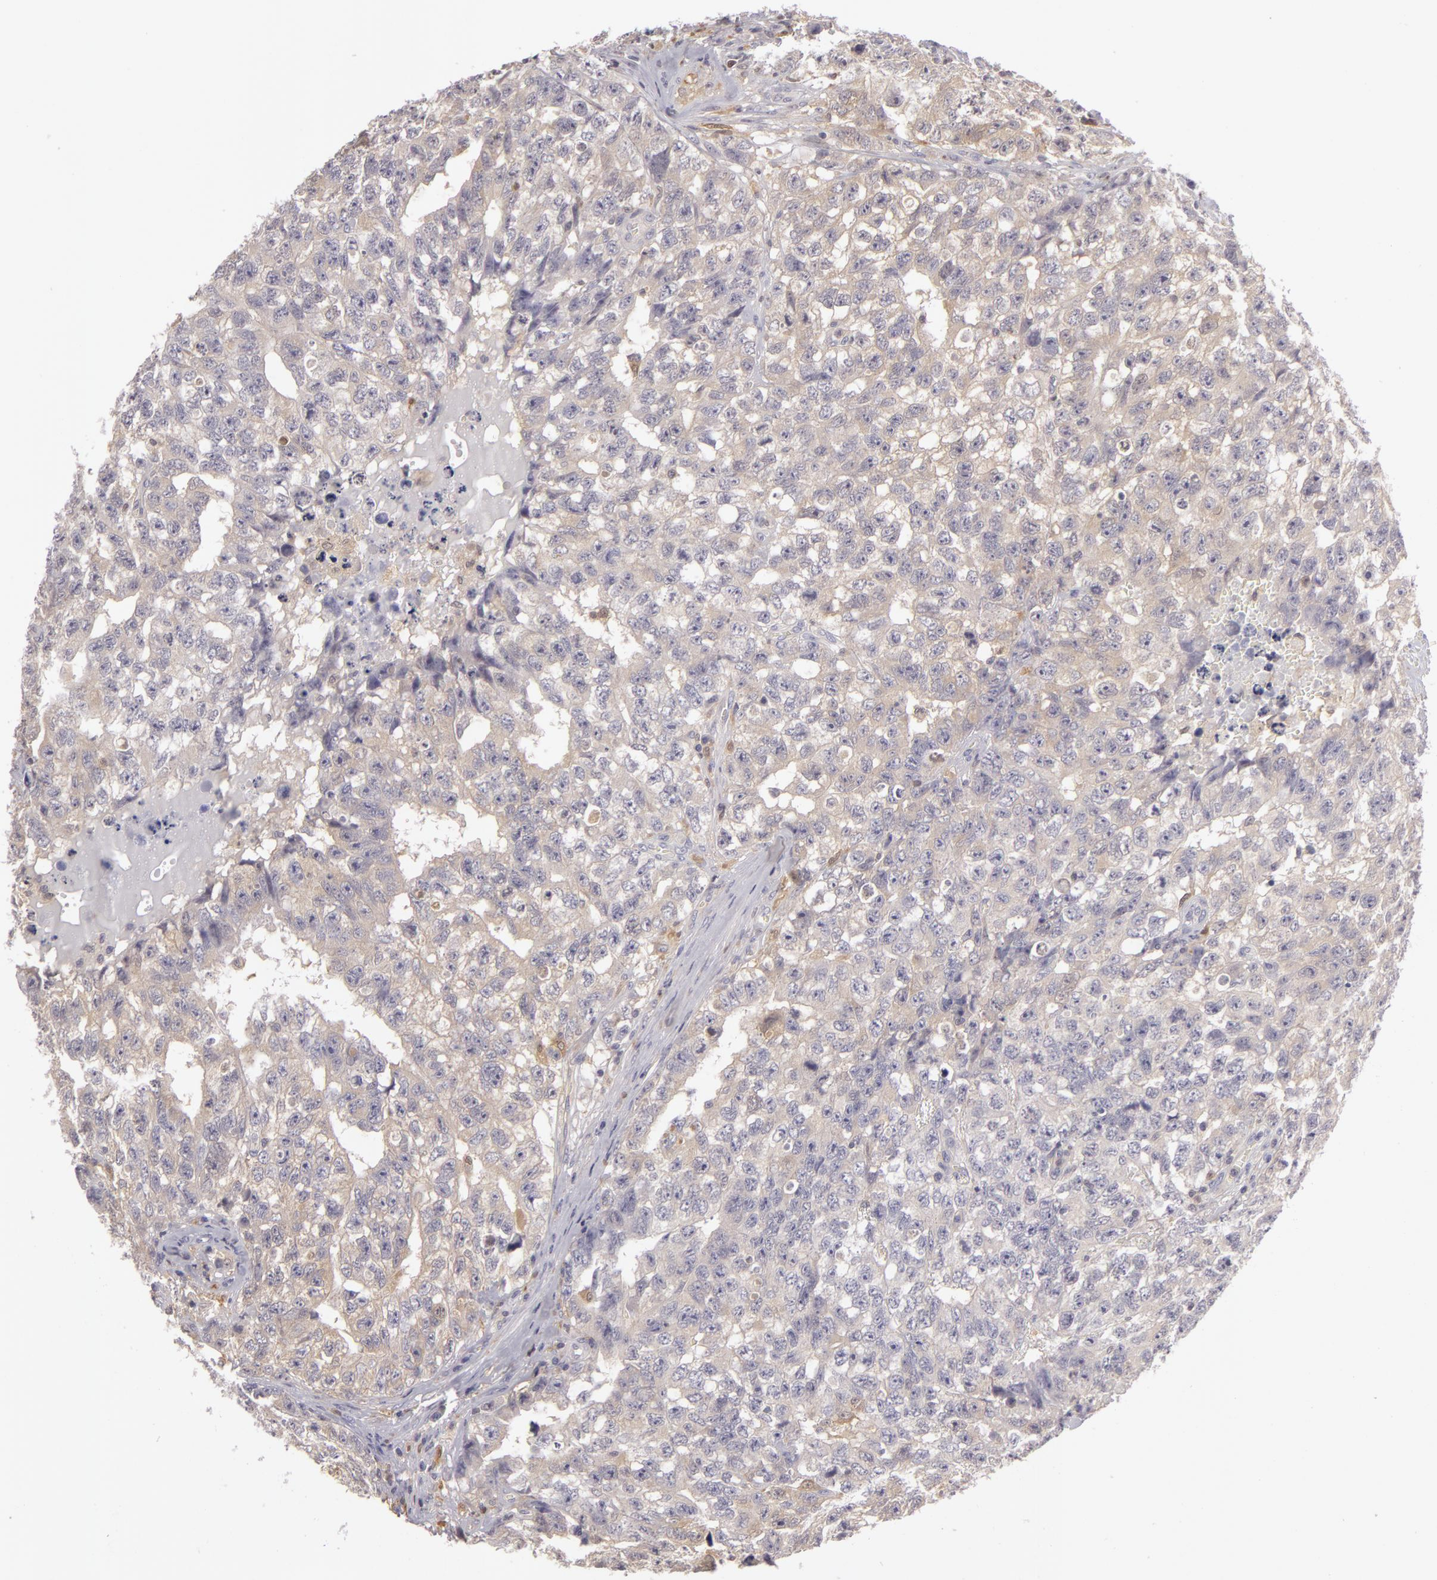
{"staining": {"intensity": "negative", "quantity": "none", "location": "none"}, "tissue": "testis cancer", "cell_type": "Tumor cells", "image_type": "cancer", "snomed": [{"axis": "morphology", "description": "Carcinoma, Embryonal, NOS"}, {"axis": "topography", "description": "Testis"}], "caption": "Embryonal carcinoma (testis) stained for a protein using IHC displays no positivity tumor cells.", "gene": "GNPDA1", "patient": {"sex": "male", "age": 31}}